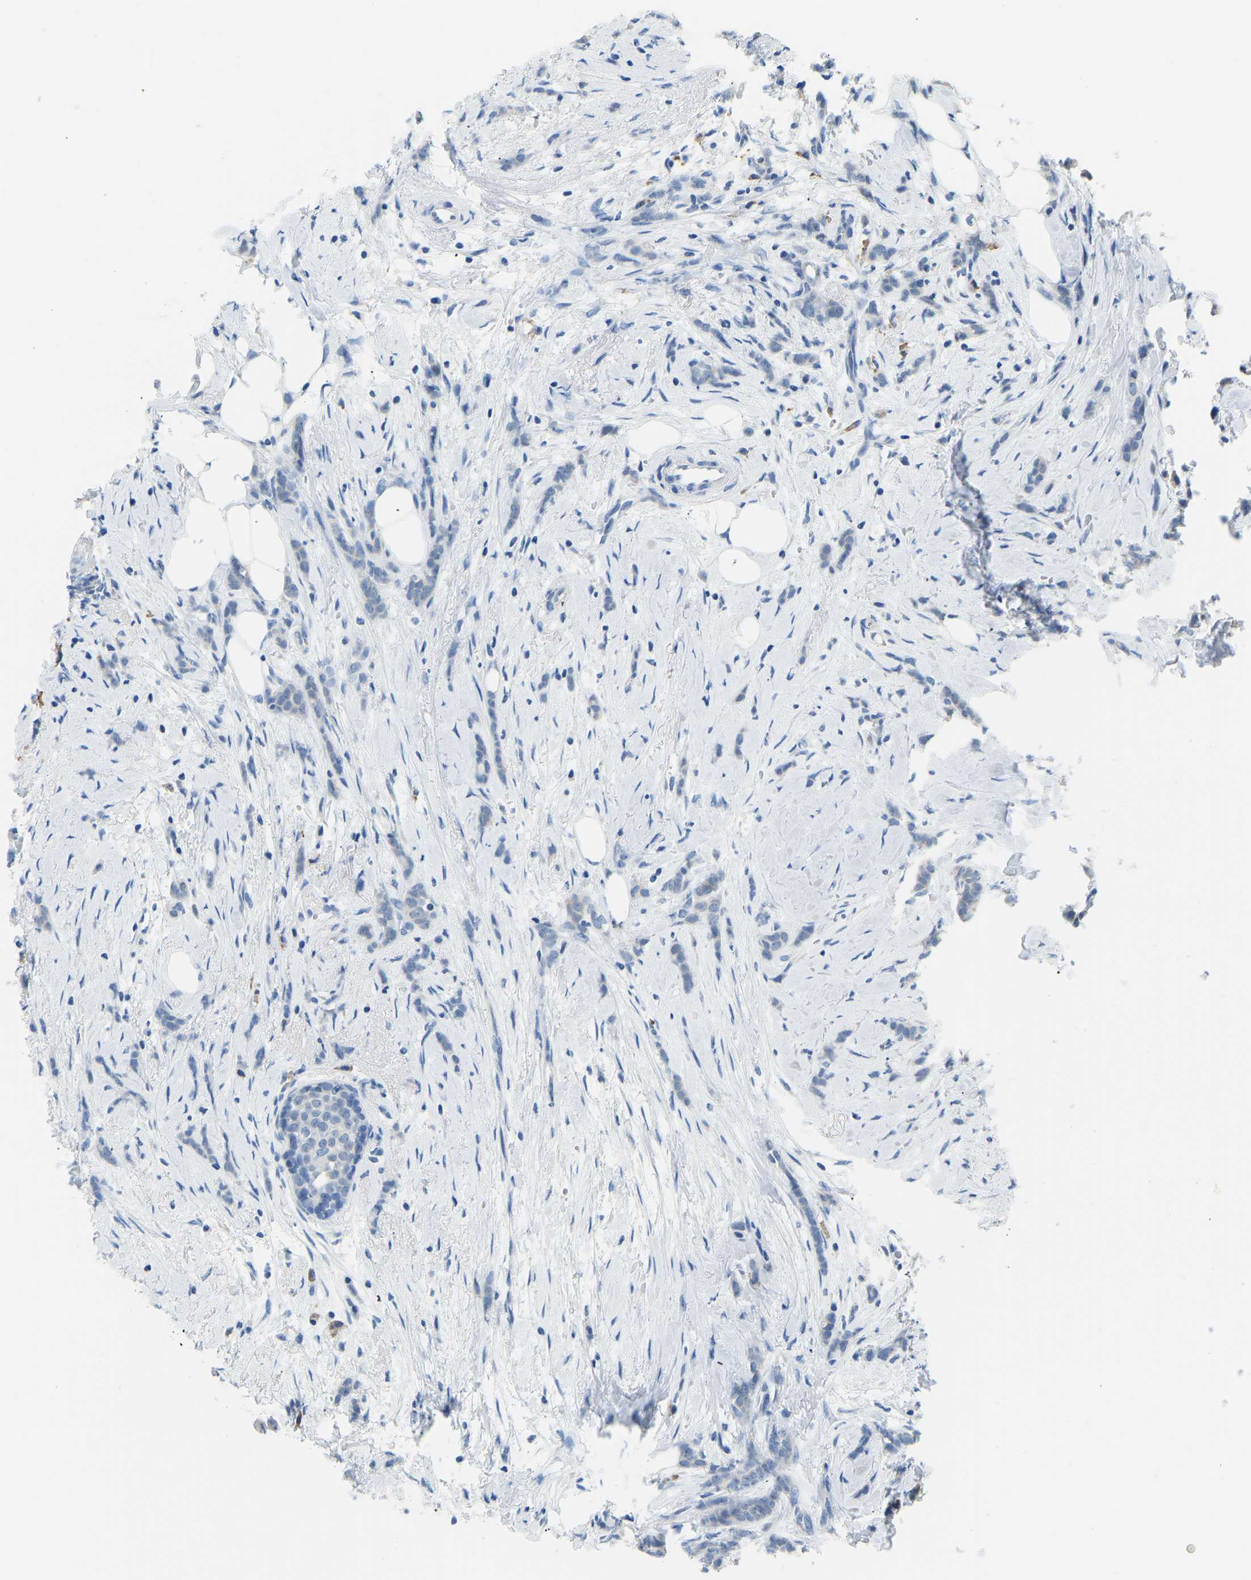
{"staining": {"intensity": "negative", "quantity": "none", "location": "none"}, "tissue": "breast cancer", "cell_type": "Tumor cells", "image_type": "cancer", "snomed": [{"axis": "morphology", "description": "Lobular carcinoma, in situ"}, {"axis": "morphology", "description": "Lobular carcinoma"}, {"axis": "topography", "description": "Breast"}], "caption": "DAB (3,3'-diaminobenzidine) immunohistochemical staining of breast lobular carcinoma exhibits no significant positivity in tumor cells.", "gene": "VRK1", "patient": {"sex": "female", "age": 41}}